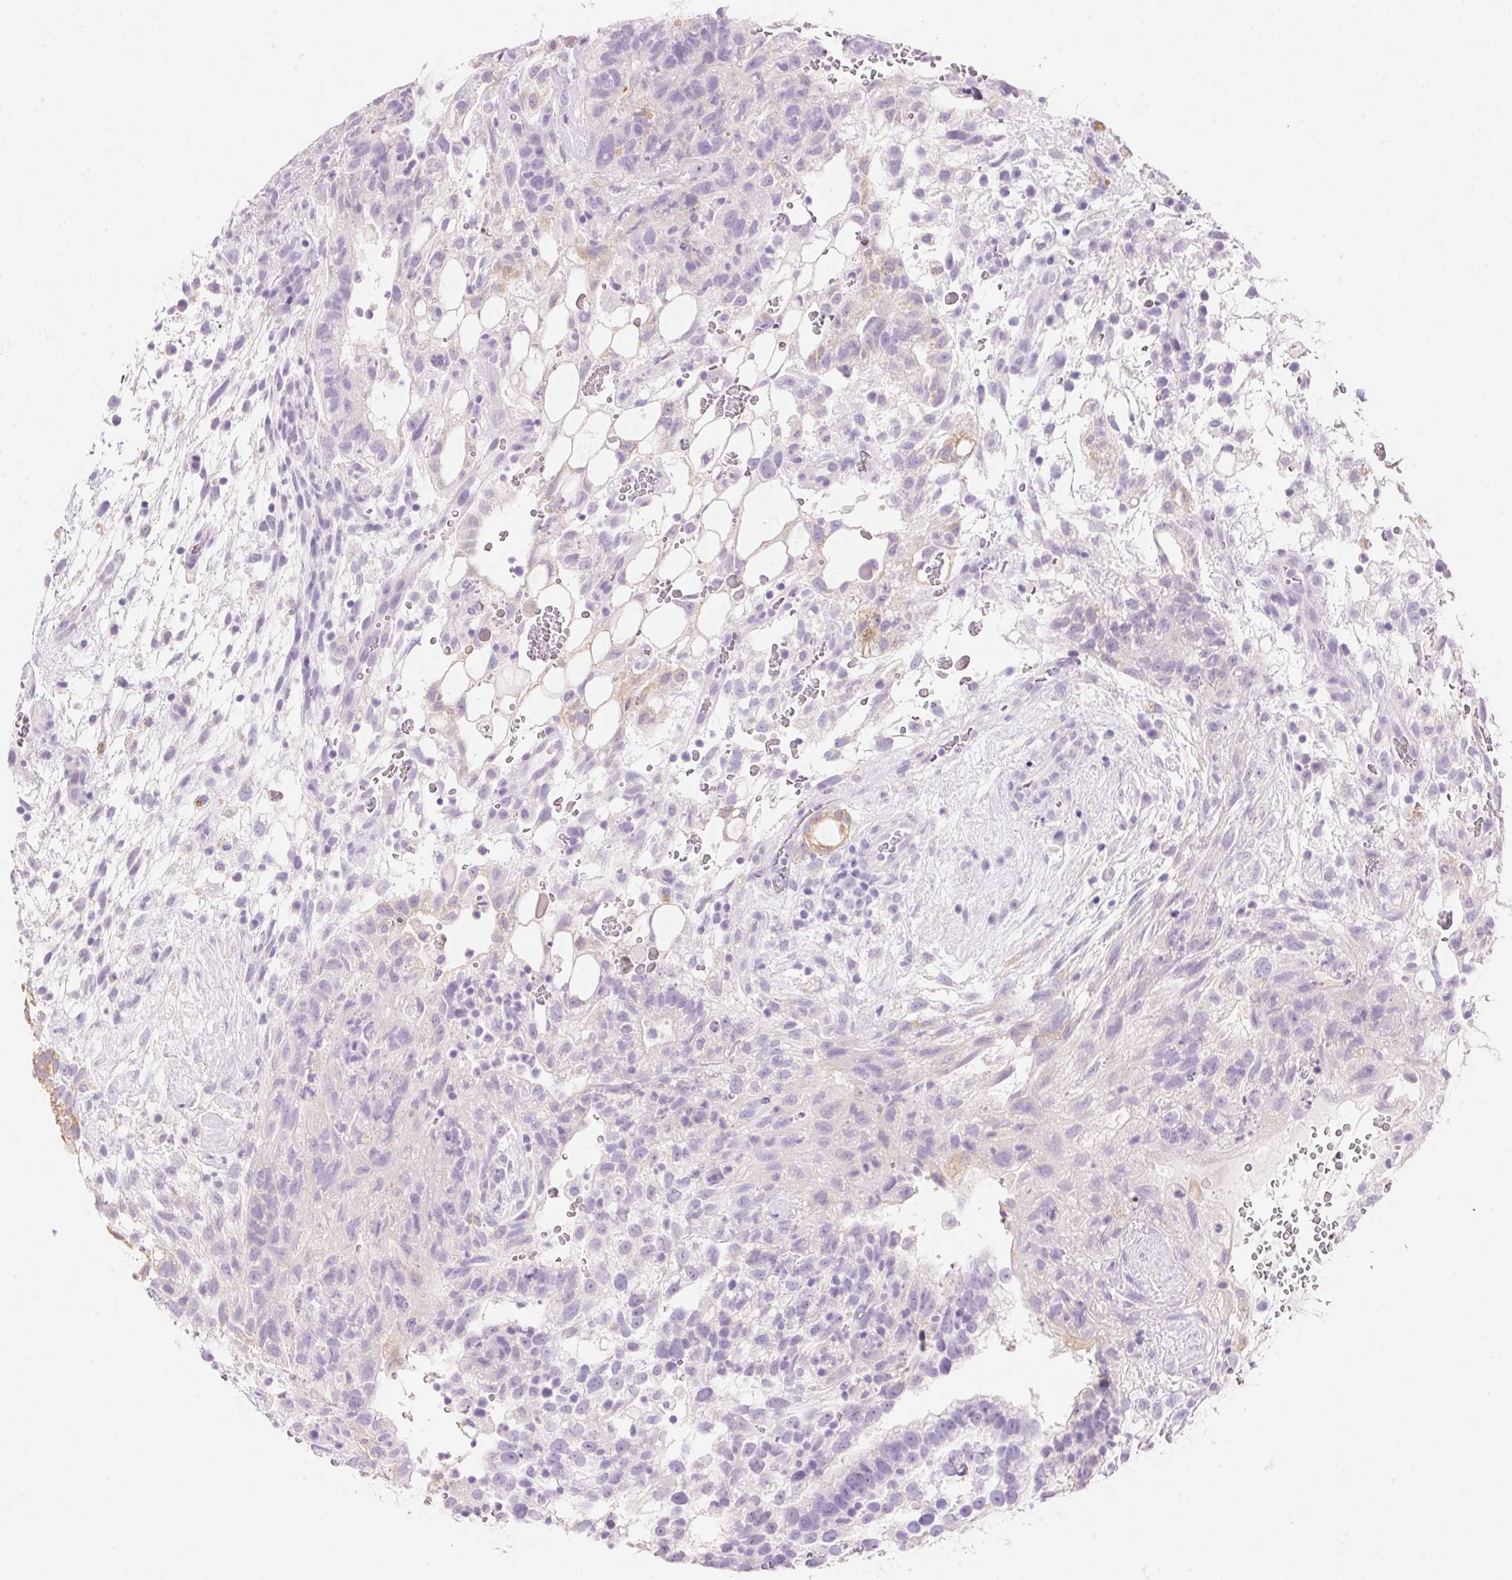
{"staining": {"intensity": "negative", "quantity": "none", "location": "none"}, "tissue": "testis cancer", "cell_type": "Tumor cells", "image_type": "cancer", "snomed": [{"axis": "morphology", "description": "Normal tissue, NOS"}, {"axis": "morphology", "description": "Carcinoma, Embryonal, NOS"}, {"axis": "topography", "description": "Testis"}], "caption": "Immunohistochemistry (IHC) image of testis cancer (embryonal carcinoma) stained for a protein (brown), which demonstrates no expression in tumor cells. The staining is performed using DAB (3,3'-diaminobenzidine) brown chromogen with nuclei counter-stained in using hematoxylin.", "gene": "DHCR24", "patient": {"sex": "male", "age": 32}}